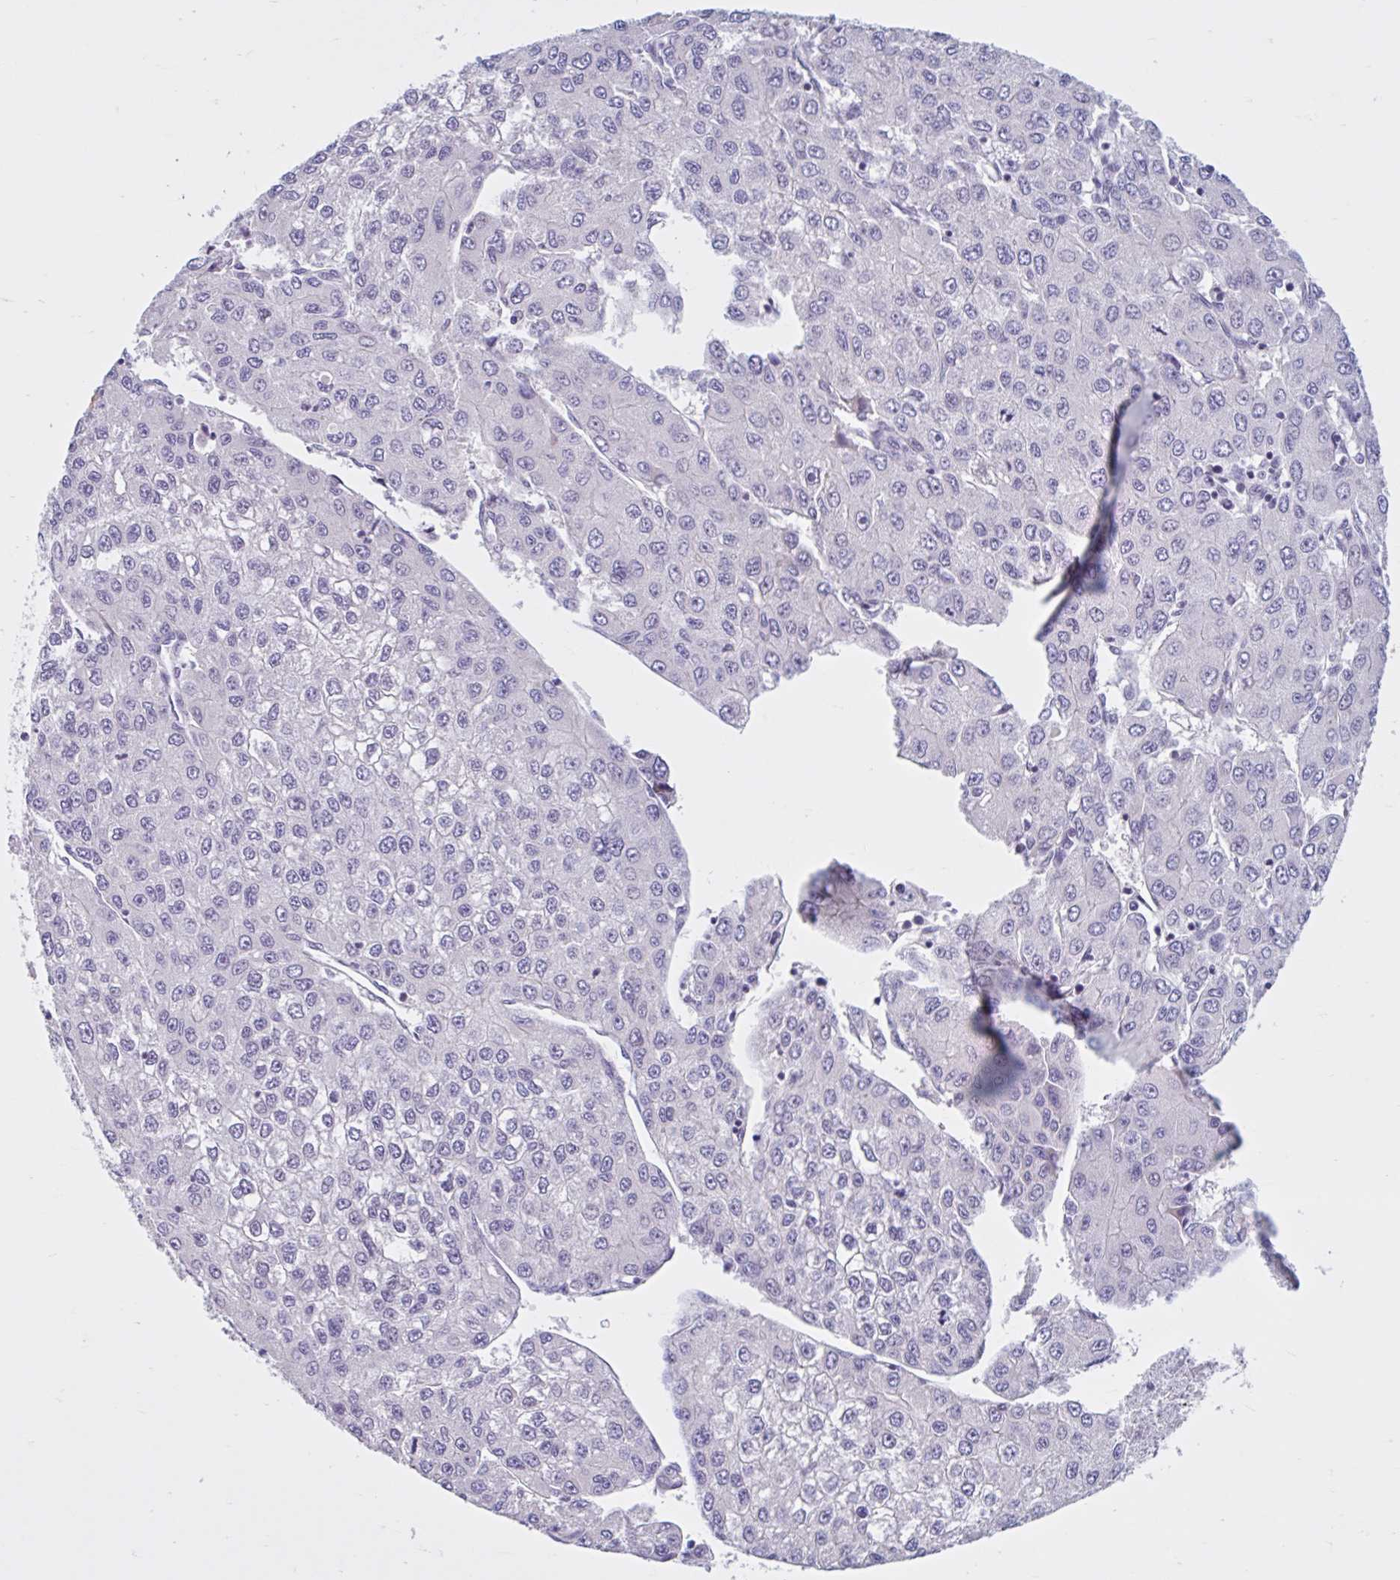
{"staining": {"intensity": "negative", "quantity": "none", "location": "none"}, "tissue": "liver cancer", "cell_type": "Tumor cells", "image_type": "cancer", "snomed": [{"axis": "morphology", "description": "Carcinoma, Hepatocellular, NOS"}, {"axis": "topography", "description": "Liver"}], "caption": "DAB (3,3'-diaminobenzidine) immunohistochemical staining of human liver cancer (hepatocellular carcinoma) exhibits no significant expression in tumor cells.", "gene": "FAM153A", "patient": {"sex": "female", "age": 66}}